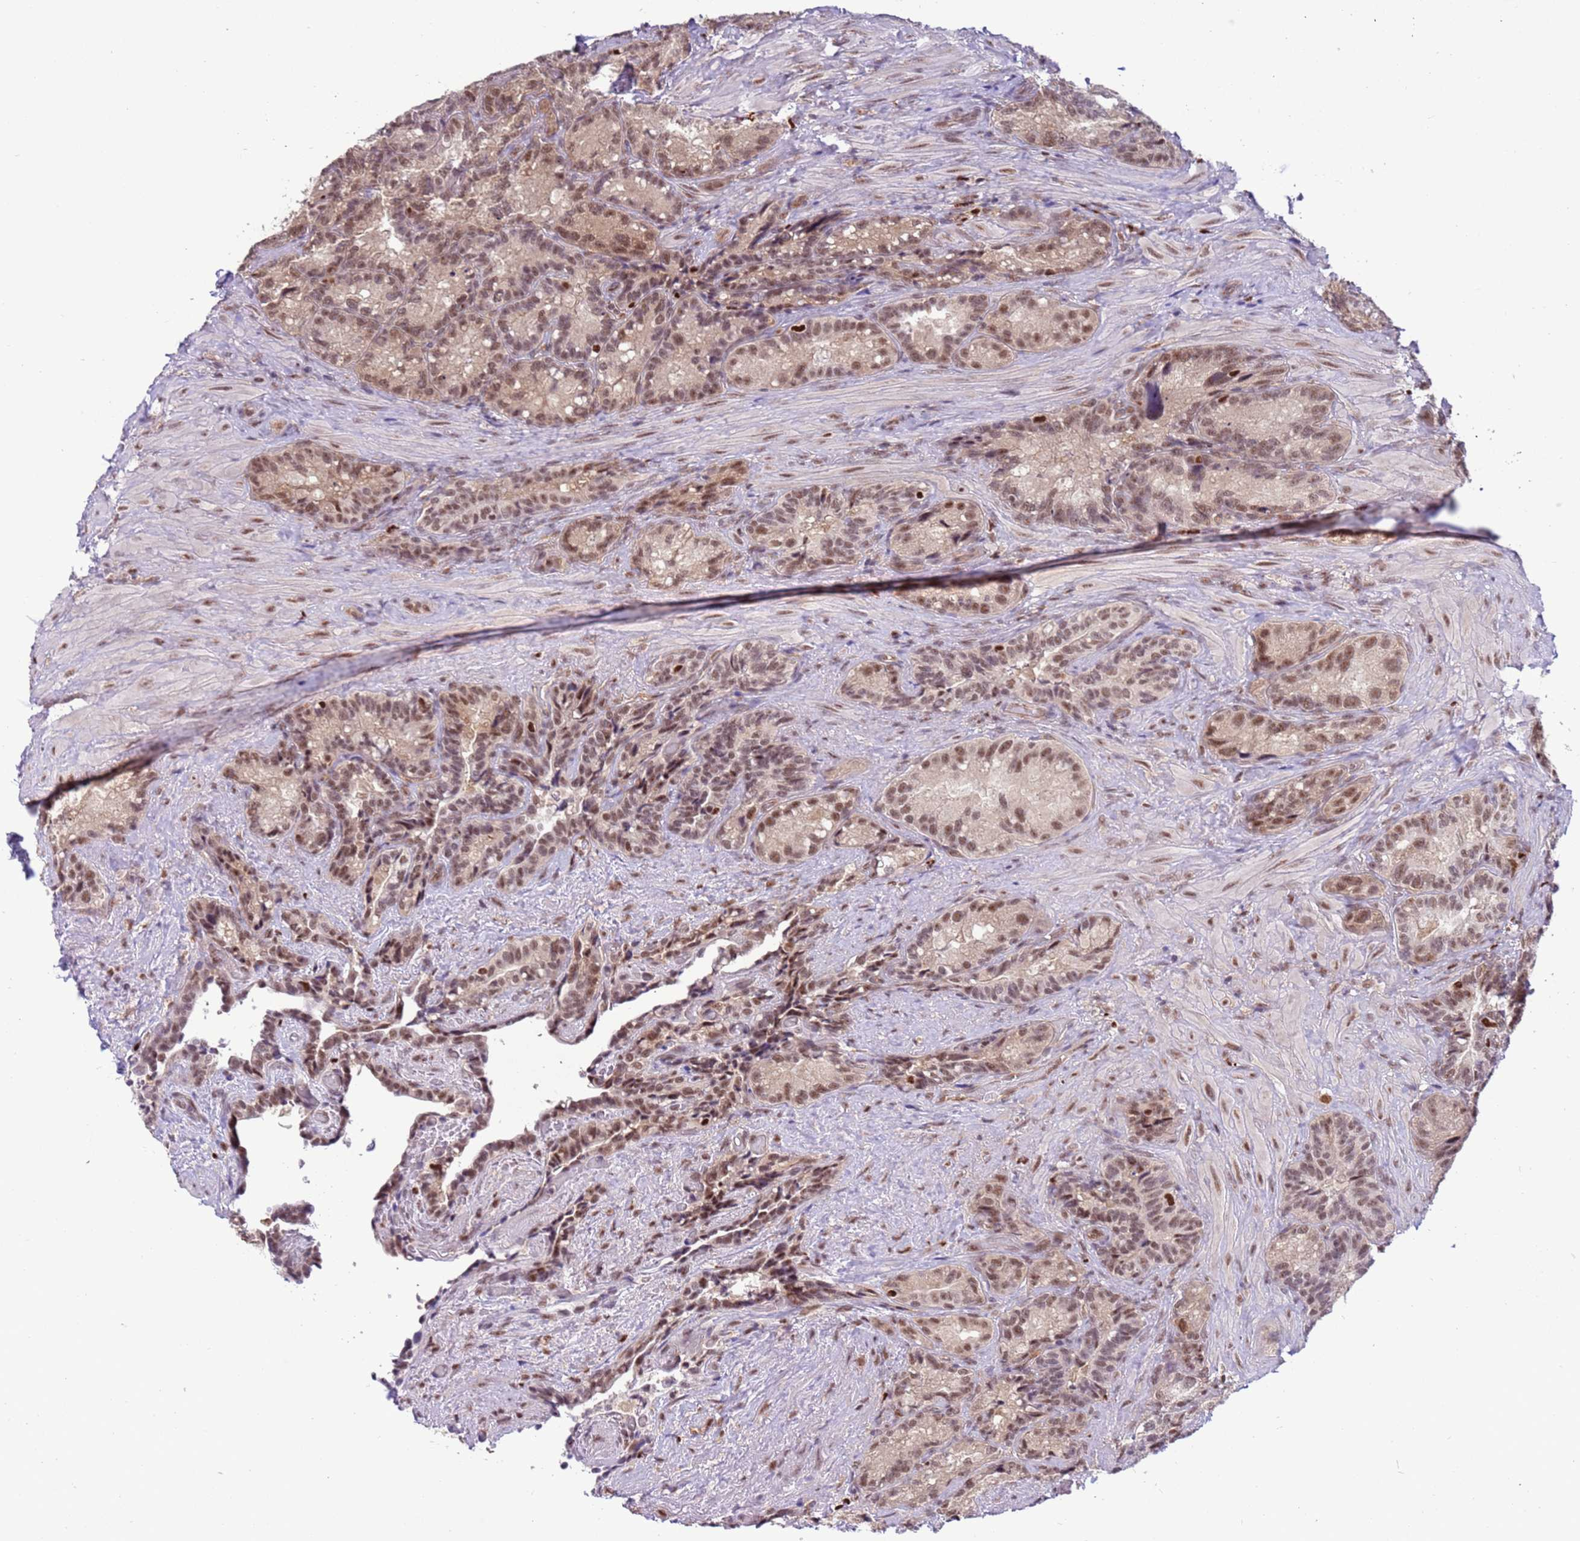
{"staining": {"intensity": "moderate", "quantity": ">75%", "location": "nuclear"}, "tissue": "seminal vesicle", "cell_type": "Glandular cells", "image_type": "normal", "snomed": [{"axis": "morphology", "description": "Normal tissue, NOS"}, {"axis": "topography", "description": "Seminal veicle"}], "caption": "Immunohistochemistry (DAB (3,3'-diaminobenzidine)) staining of normal seminal vesicle demonstrates moderate nuclear protein positivity in about >75% of glandular cells.", "gene": "PRPF6", "patient": {"sex": "male", "age": 62}}